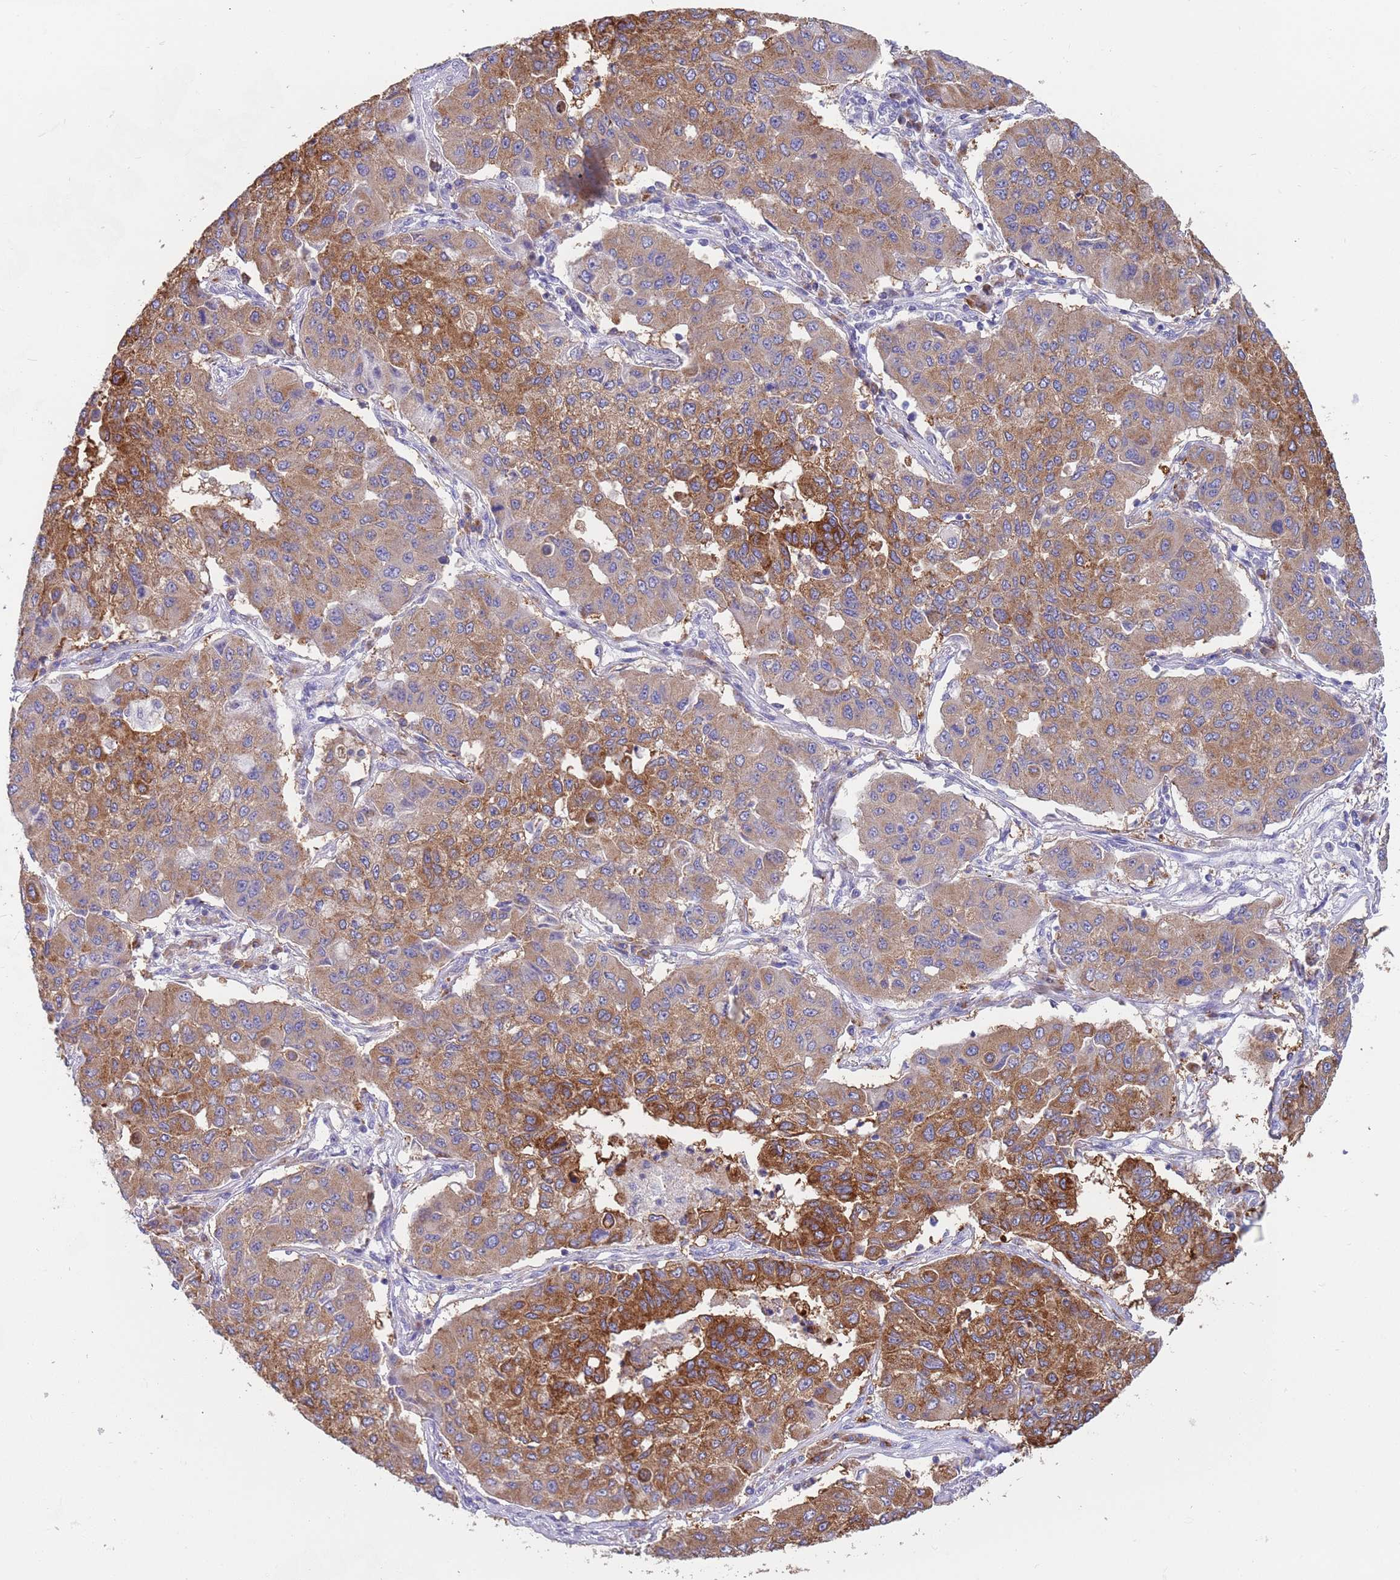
{"staining": {"intensity": "moderate", "quantity": ">75%", "location": "cytoplasmic/membranous"}, "tissue": "lung cancer", "cell_type": "Tumor cells", "image_type": "cancer", "snomed": [{"axis": "morphology", "description": "Squamous cell carcinoma, NOS"}, {"axis": "topography", "description": "Lung"}], "caption": "A medium amount of moderate cytoplasmic/membranous positivity is identified in about >75% of tumor cells in squamous cell carcinoma (lung) tissue.", "gene": "TYW1", "patient": {"sex": "male", "age": 74}}